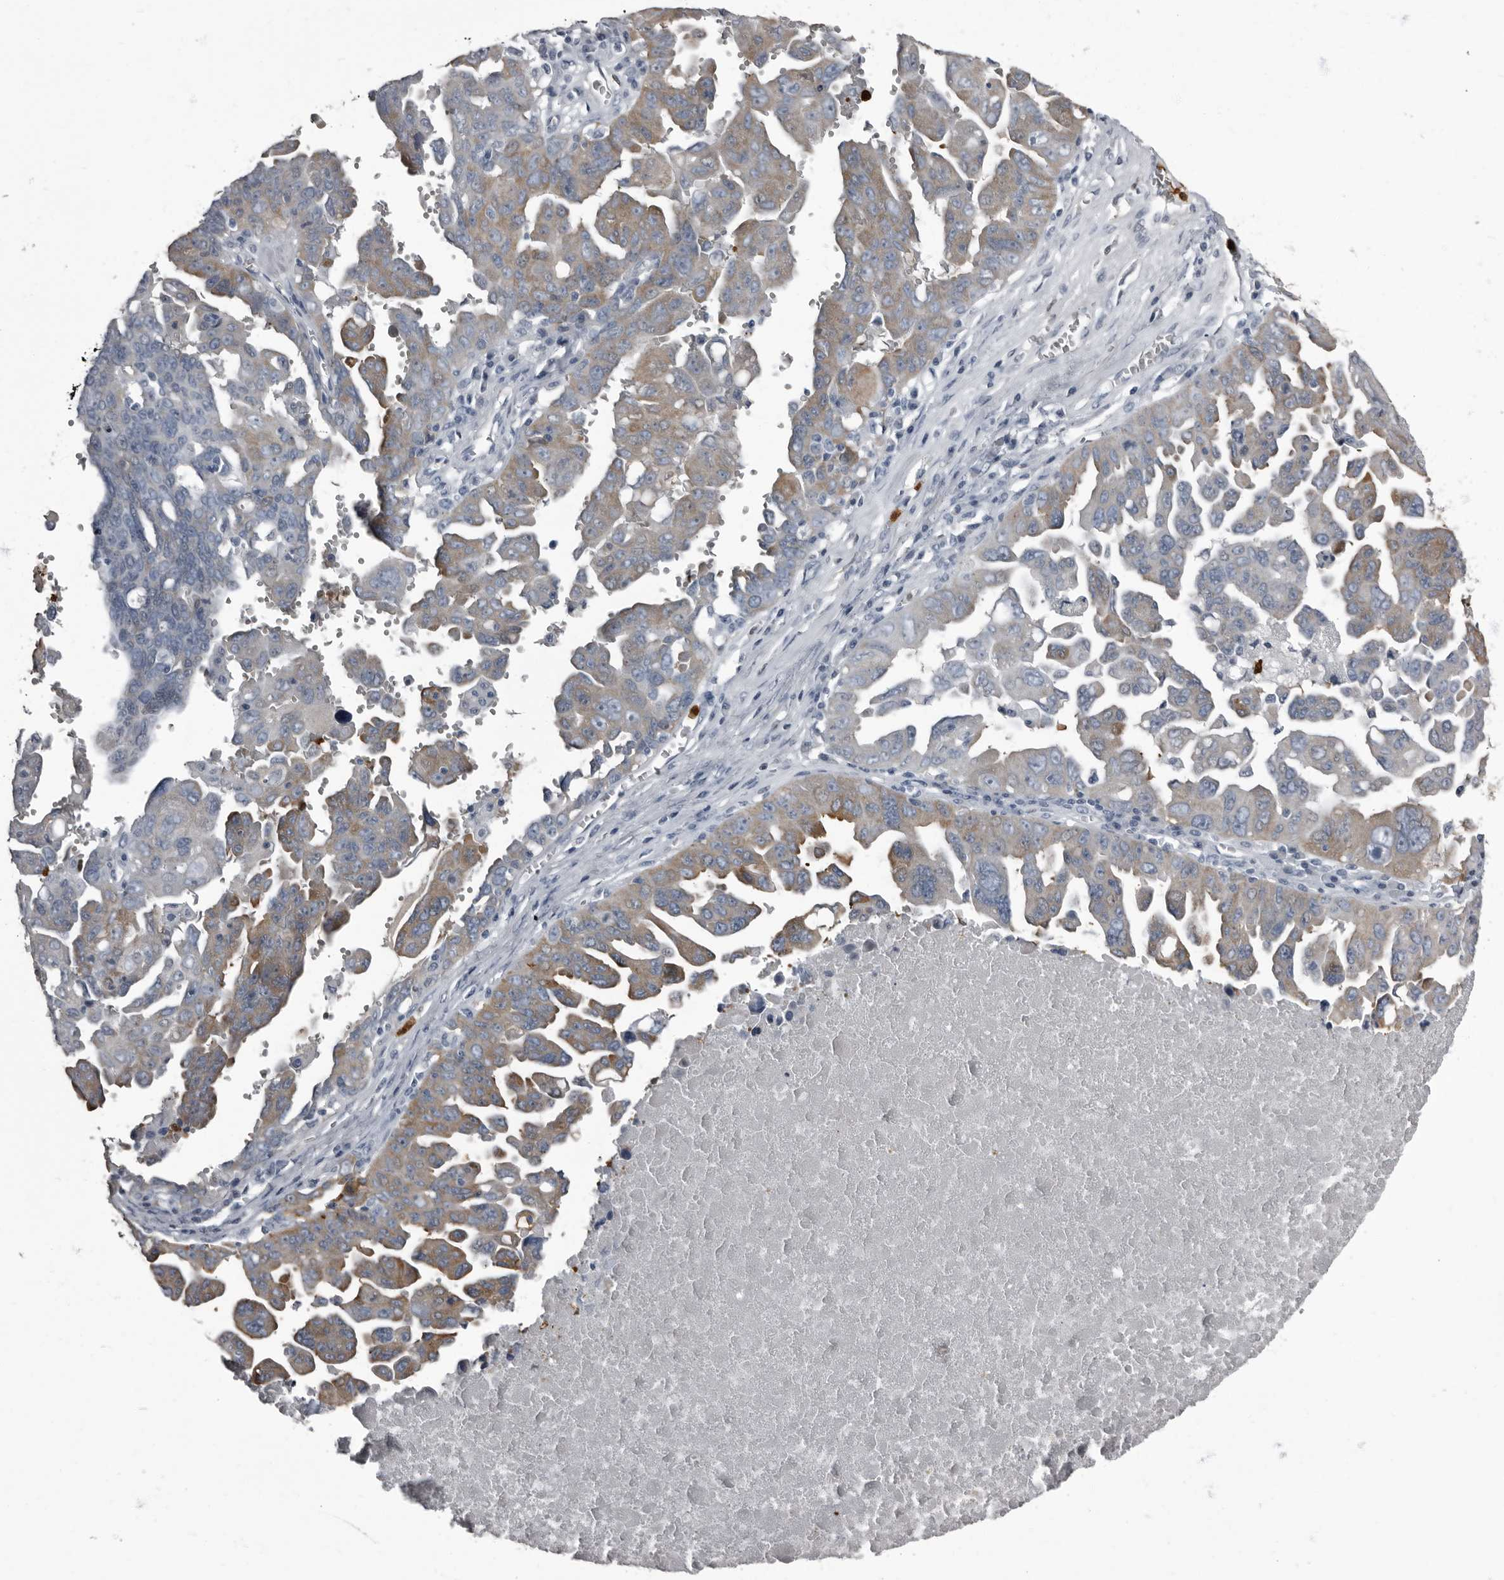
{"staining": {"intensity": "weak", "quantity": "25%-75%", "location": "cytoplasmic/membranous"}, "tissue": "ovarian cancer", "cell_type": "Tumor cells", "image_type": "cancer", "snomed": [{"axis": "morphology", "description": "Carcinoma, endometroid"}, {"axis": "topography", "description": "Ovary"}], "caption": "An immunohistochemistry photomicrograph of tumor tissue is shown. Protein staining in brown labels weak cytoplasmic/membranous positivity in endometroid carcinoma (ovarian) within tumor cells.", "gene": "TPD52L1", "patient": {"sex": "female", "age": 62}}